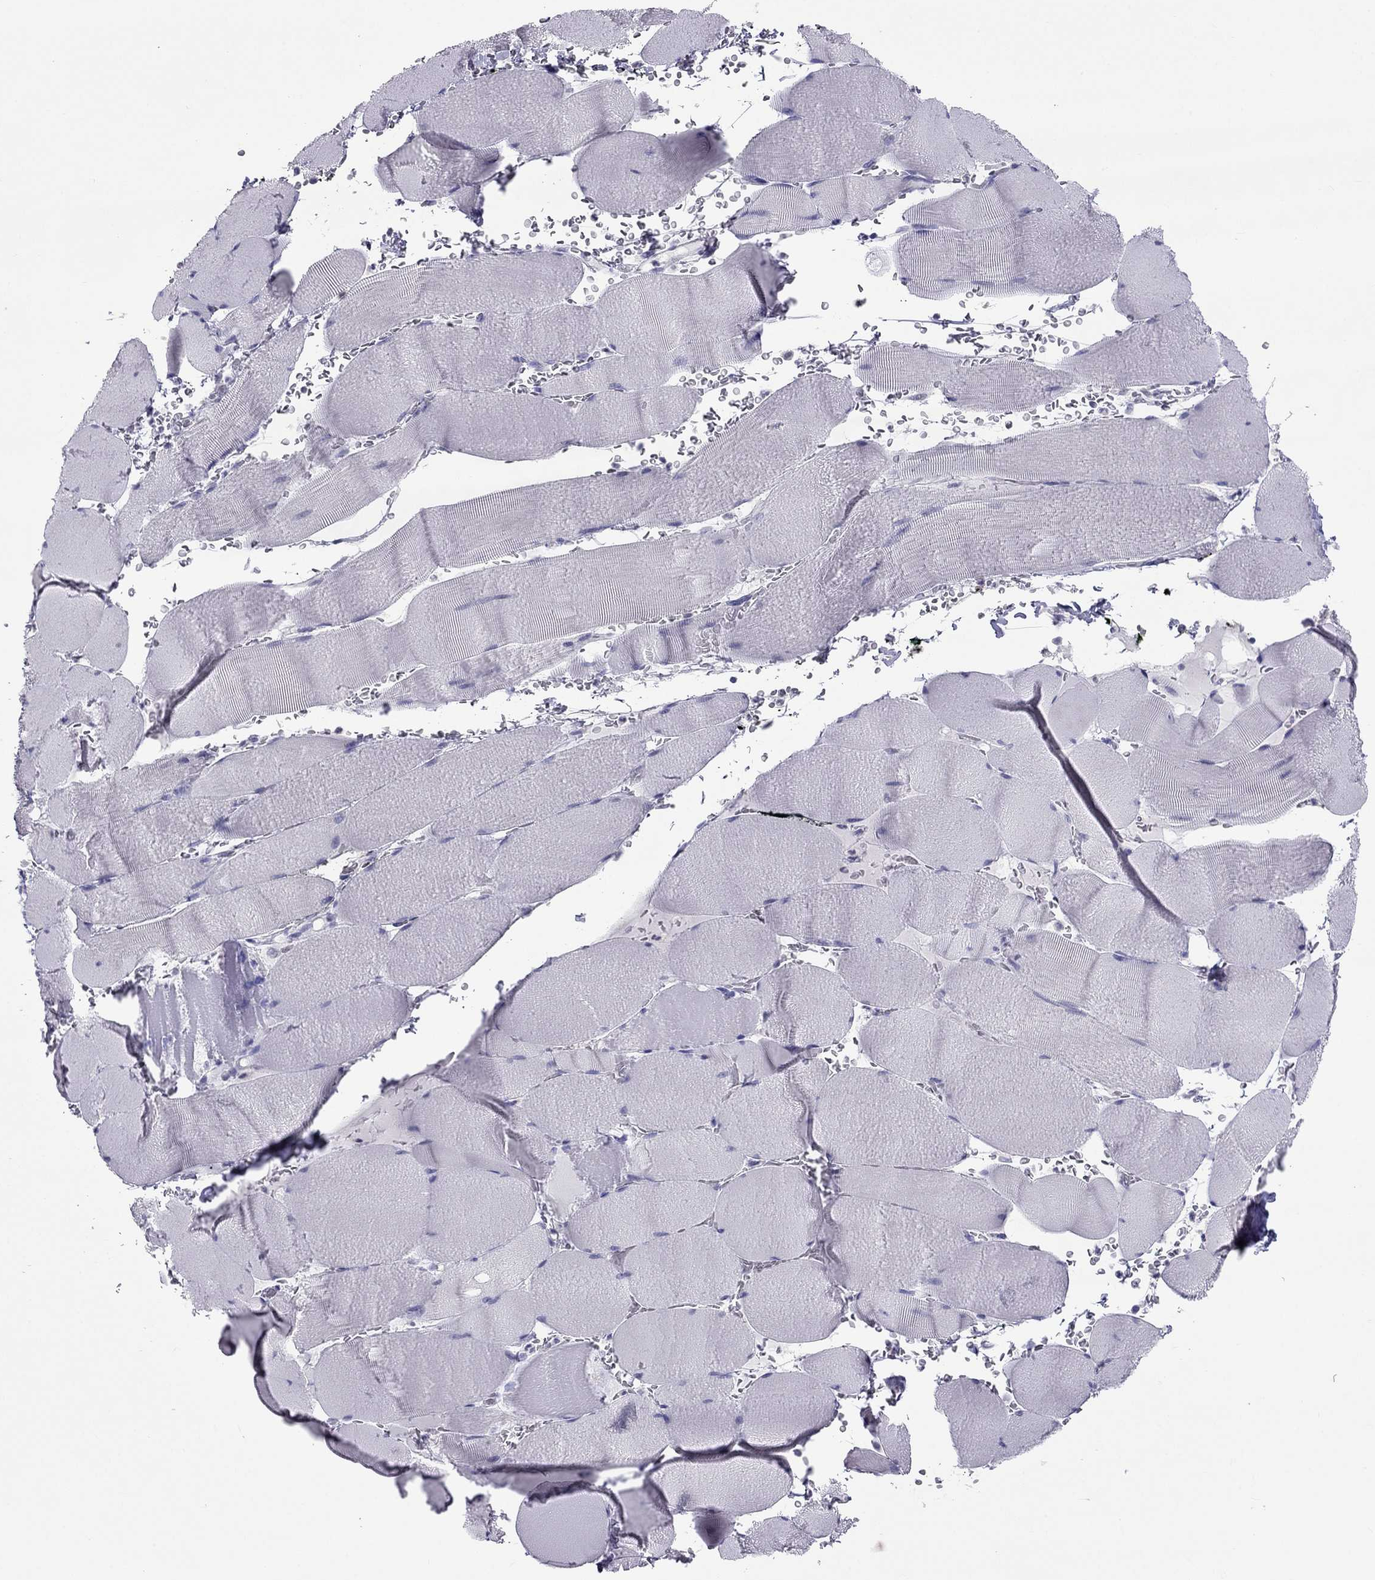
{"staining": {"intensity": "negative", "quantity": "none", "location": "none"}, "tissue": "skeletal muscle", "cell_type": "Myocytes", "image_type": "normal", "snomed": [{"axis": "morphology", "description": "Normal tissue, NOS"}, {"axis": "topography", "description": "Skeletal muscle"}], "caption": "Myocytes show no significant protein expression in unremarkable skeletal muscle. Nuclei are stained in blue.", "gene": "CROCC2", "patient": {"sex": "male", "age": 56}}